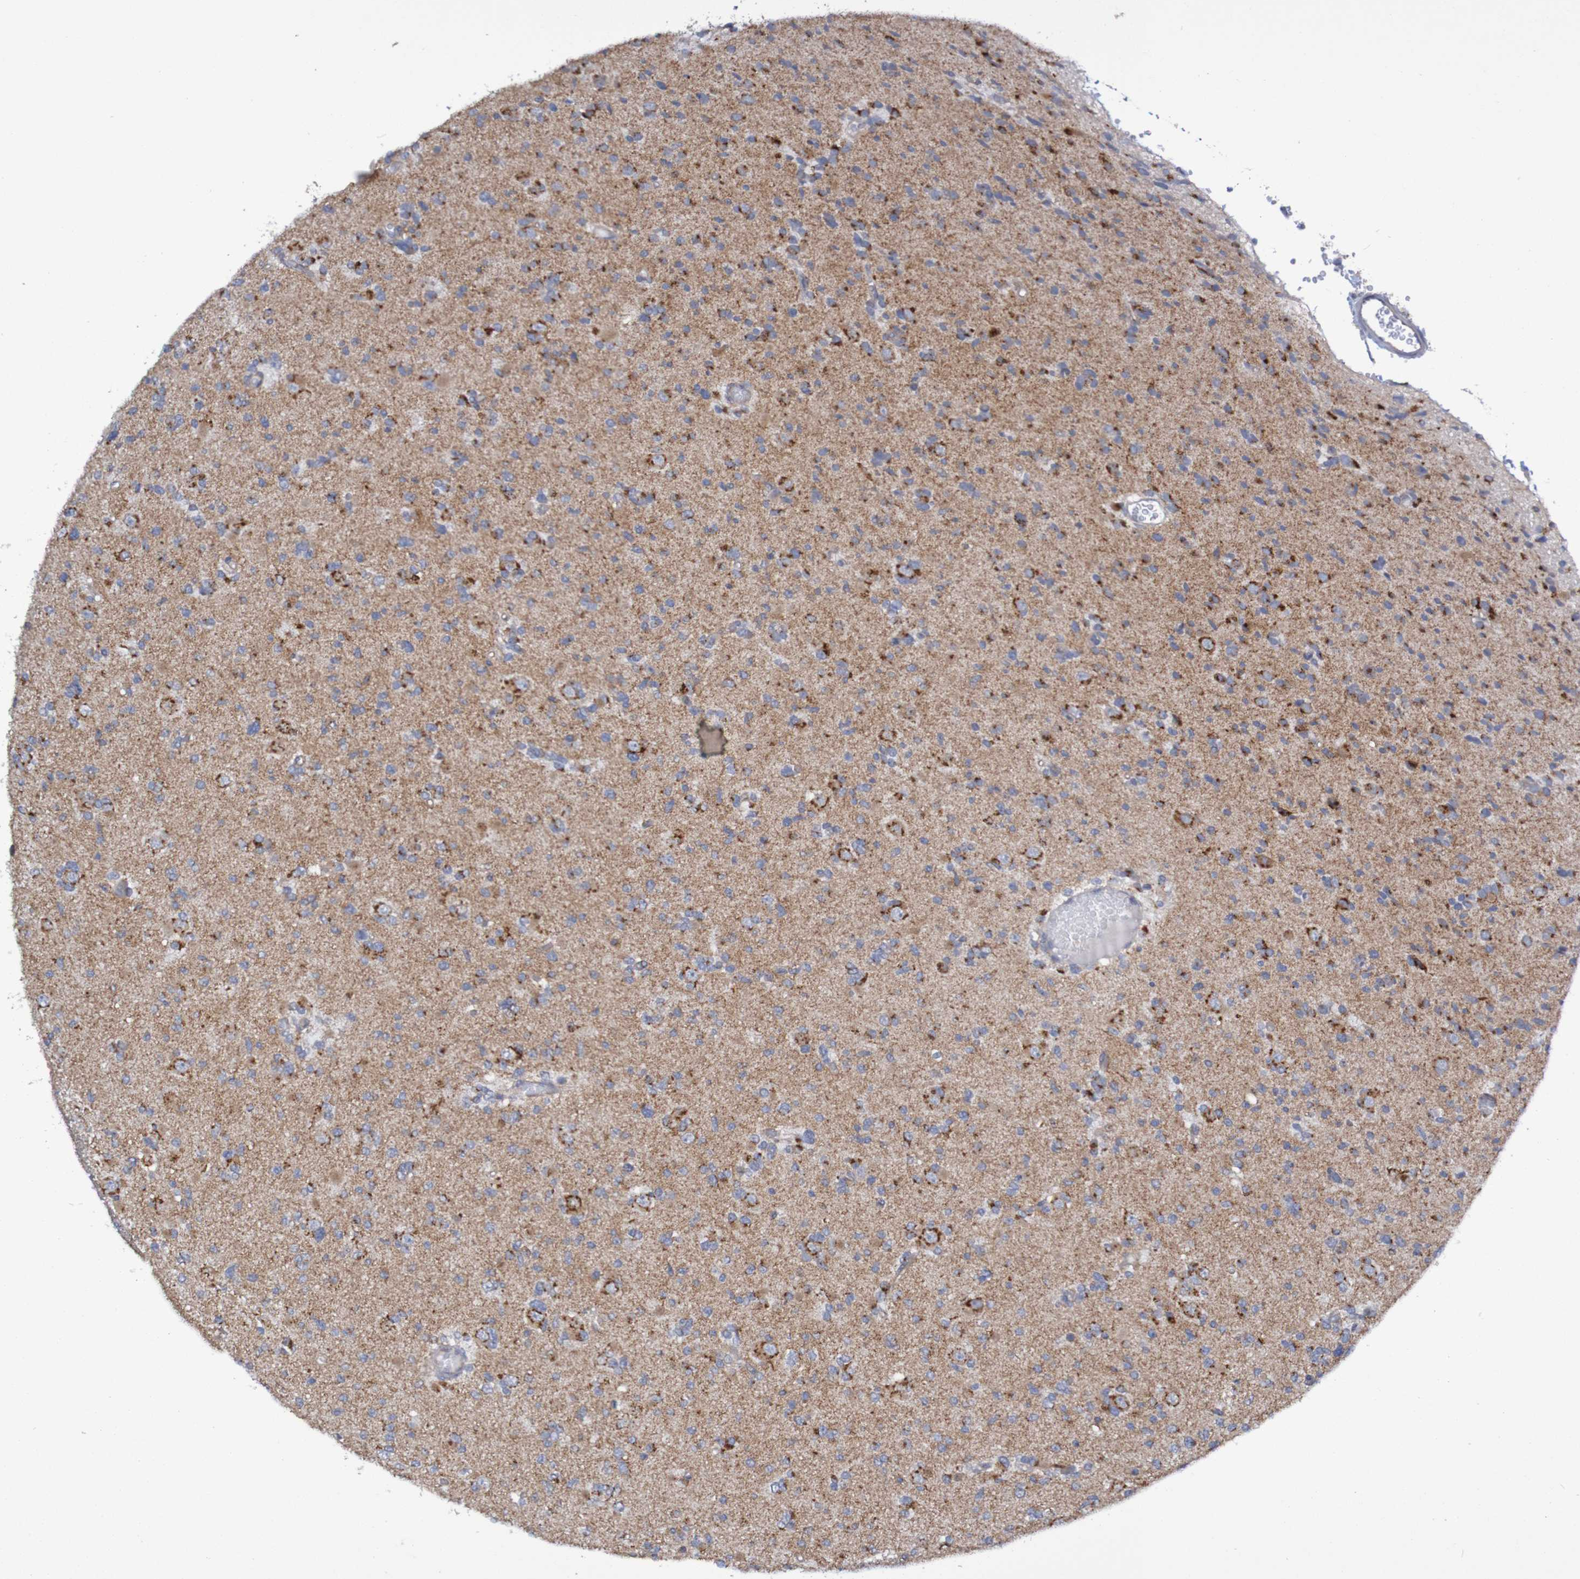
{"staining": {"intensity": "strong", "quantity": ">75%", "location": "cytoplasmic/membranous"}, "tissue": "glioma", "cell_type": "Tumor cells", "image_type": "cancer", "snomed": [{"axis": "morphology", "description": "Glioma, malignant, Low grade"}, {"axis": "topography", "description": "Brain"}], "caption": "Protein analysis of malignant glioma (low-grade) tissue reveals strong cytoplasmic/membranous staining in about >75% of tumor cells.", "gene": "LMBRD2", "patient": {"sex": "female", "age": 22}}